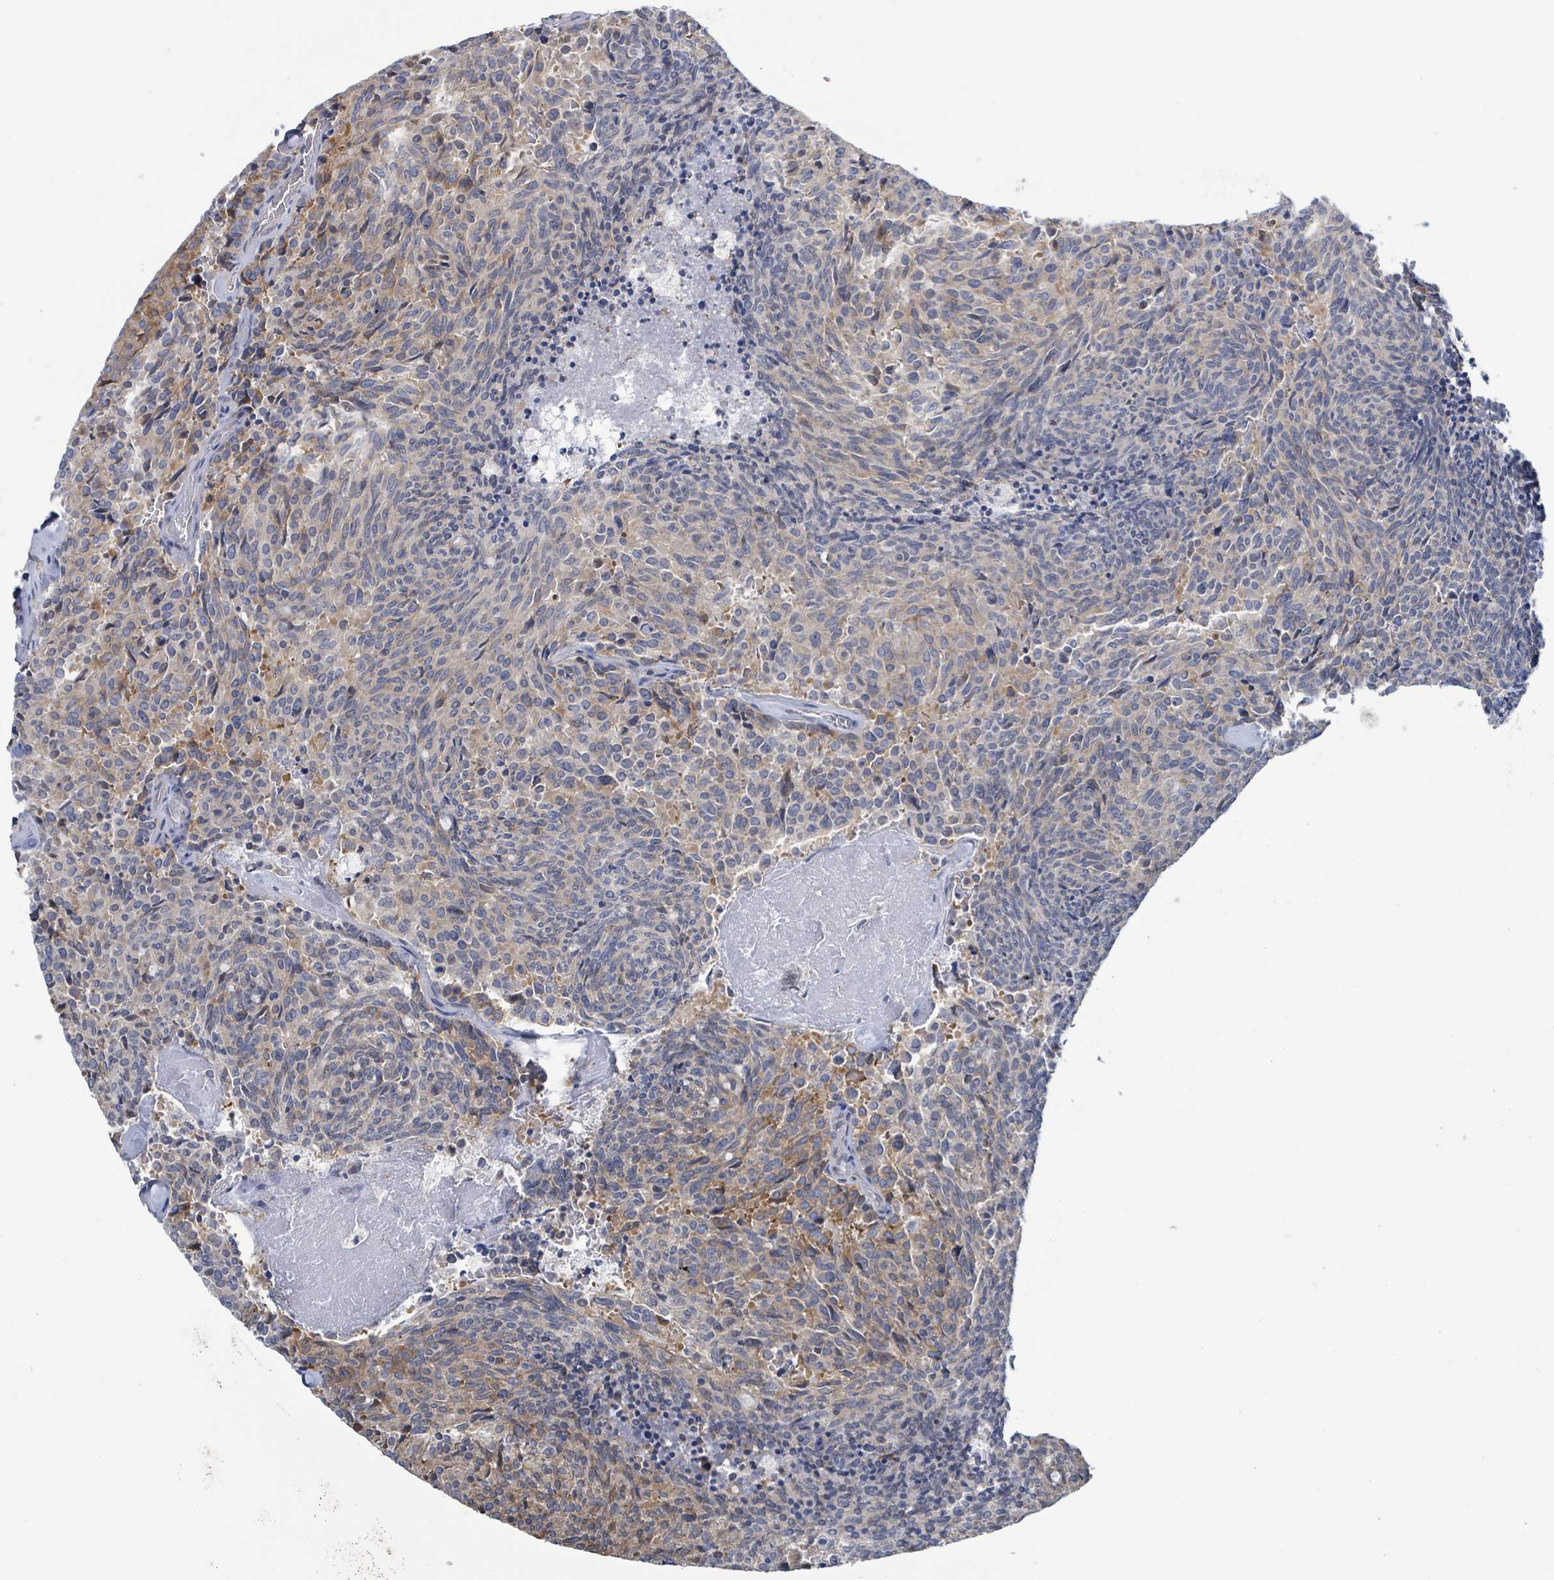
{"staining": {"intensity": "weak", "quantity": "<25%", "location": "cytoplasmic/membranous"}, "tissue": "carcinoid", "cell_type": "Tumor cells", "image_type": "cancer", "snomed": [{"axis": "morphology", "description": "Carcinoid, malignant, NOS"}, {"axis": "topography", "description": "Pancreas"}], "caption": "This histopathology image is of carcinoid stained with IHC to label a protein in brown with the nuclei are counter-stained blue. There is no staining in tumor cells.", "gene": "DGKZ", "patient": {"sex": "female", "age": 54}}